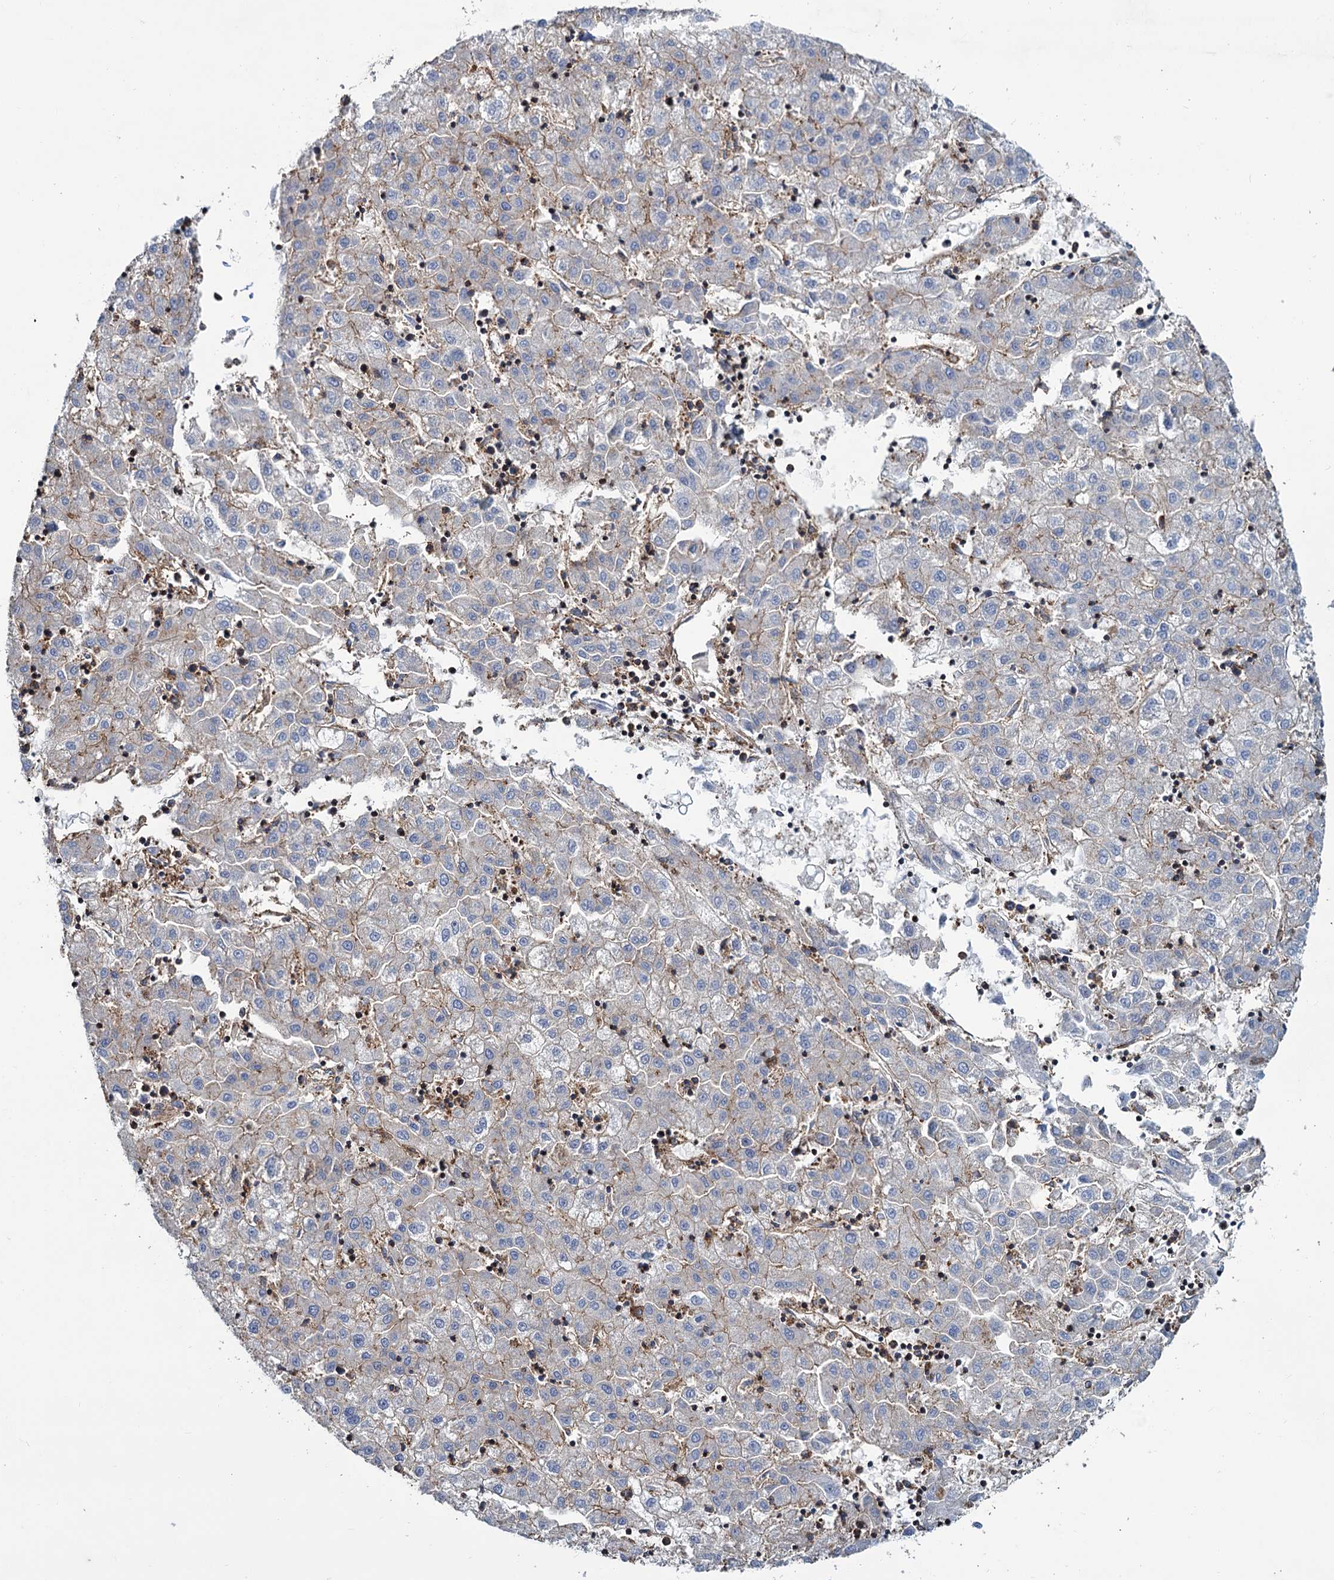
{"staining": {"intensity": "weak", "quantity": "<25%", "location": "cytoplasmic/membranous"}, "tissue": "liver cancer", "cell_type": "Tumor cells", "image_type": "cancer", "snomed": [{"axis": "morphology", "description": "Carcinoma, Hepatocellular, NOS"}, {"axis": "topography", "description": "Liver"}], "caption": "Tumor cells are negative for protein expression in human liver cancer. The staining is performed using DAB brown chromogen with nuclei counter-stained in using hematoxylin.", "gene": "PSEN1", "patient": {"sex": "male", "age": 72}}